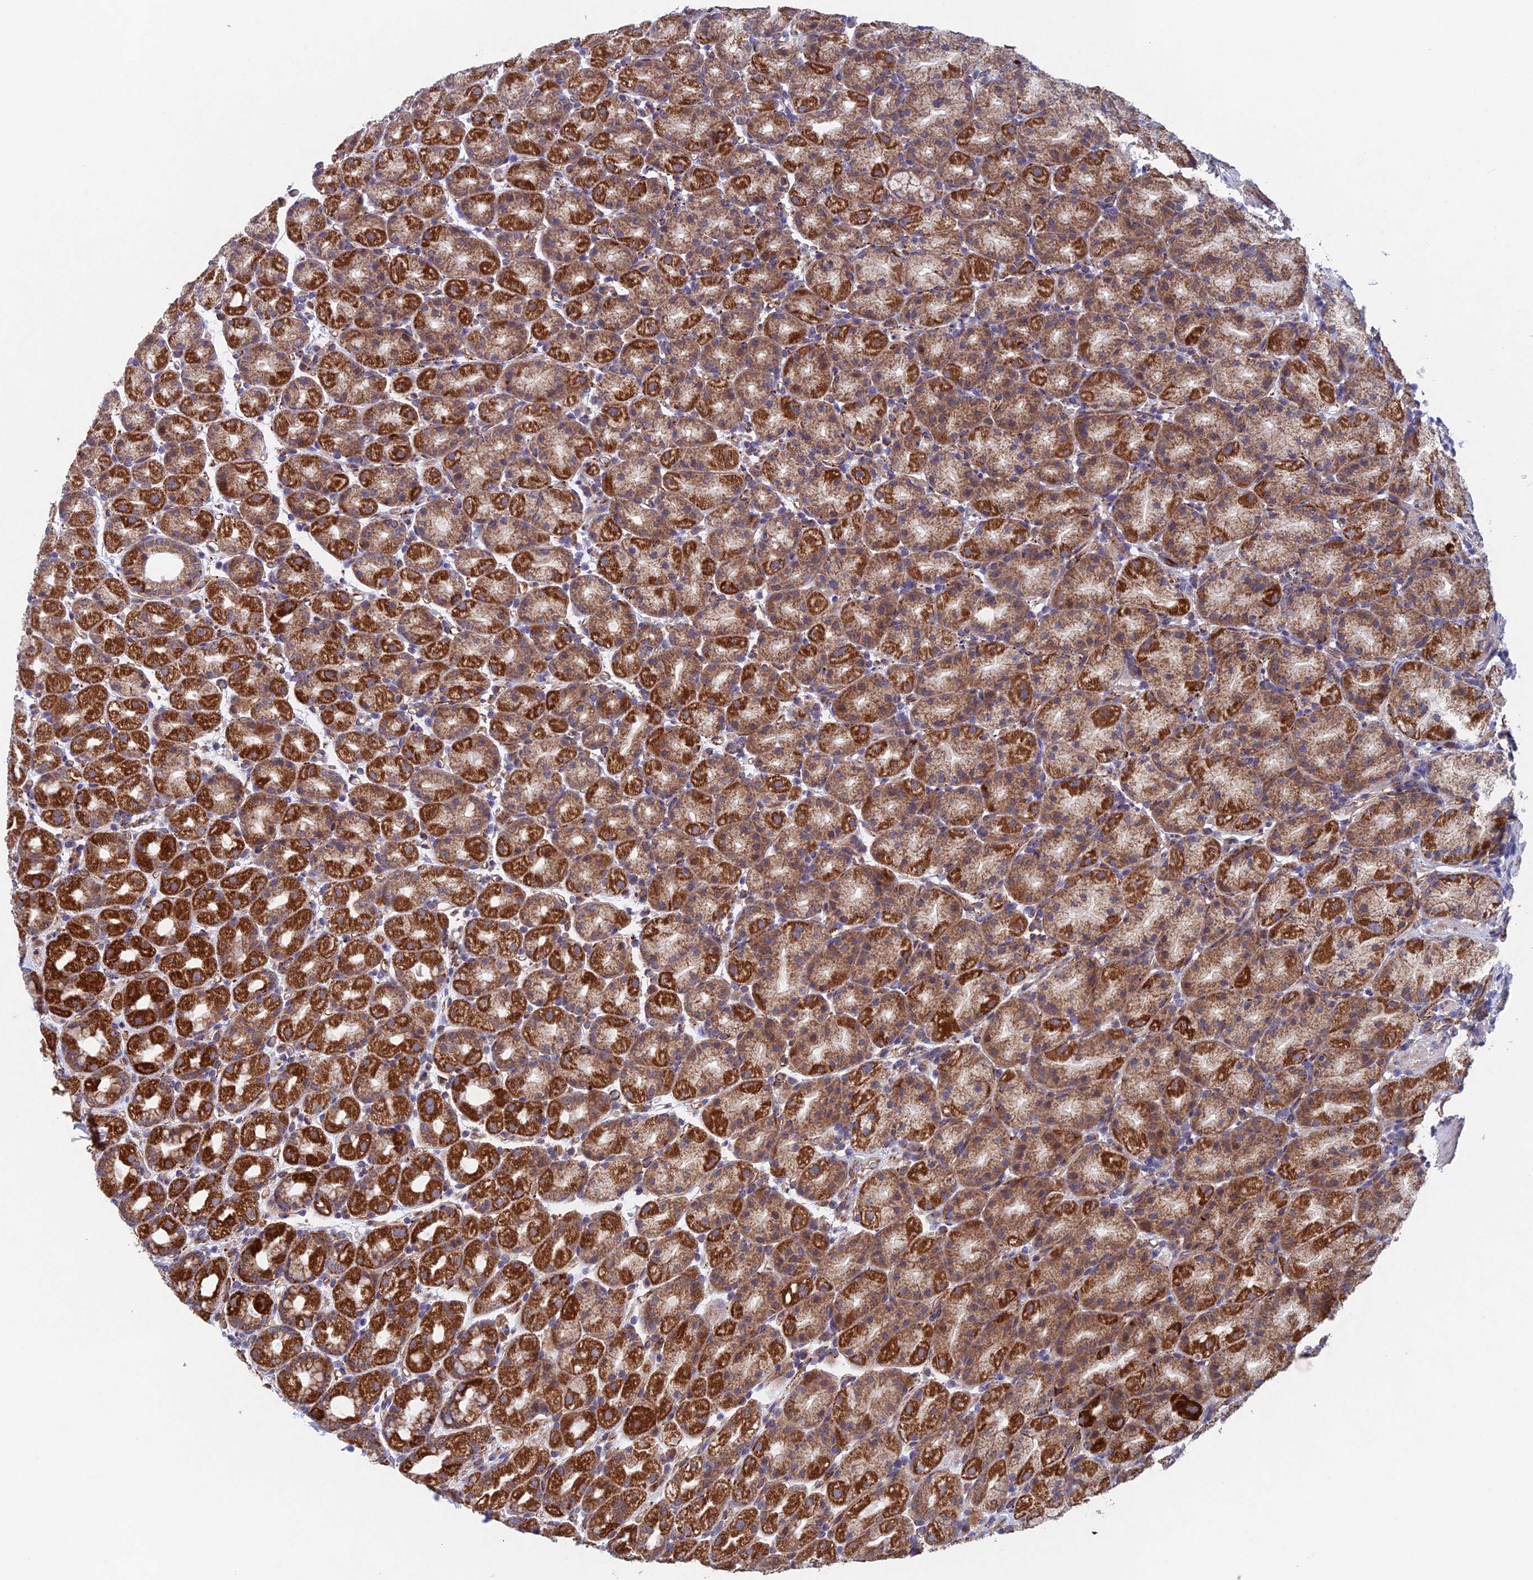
{"staining": {"intensity": "strong", "quantity": ">75%", "location": "cytoplasmic/membranous"}, "tissue": "stomach", "cell_type": "Glandular cells", "image_type": "normal", "snomed": [{"axis": "morphology", "description": "Normal tissue, NOS"}, {"axis": "topography", "description": "Stomach, upper"}], "caption": "A brown stain shows strong cytoplasmic/membranous positivity of a protein in glandular cells of normal stomach. Using DAB (3,3'-diaminobenzidine) (brown) and hematoxylin (blue) stains, captured at high magnification using brightfield microscopy.", "gene": "MRPL1", "patient": {"sex": "male", "age": 68}}